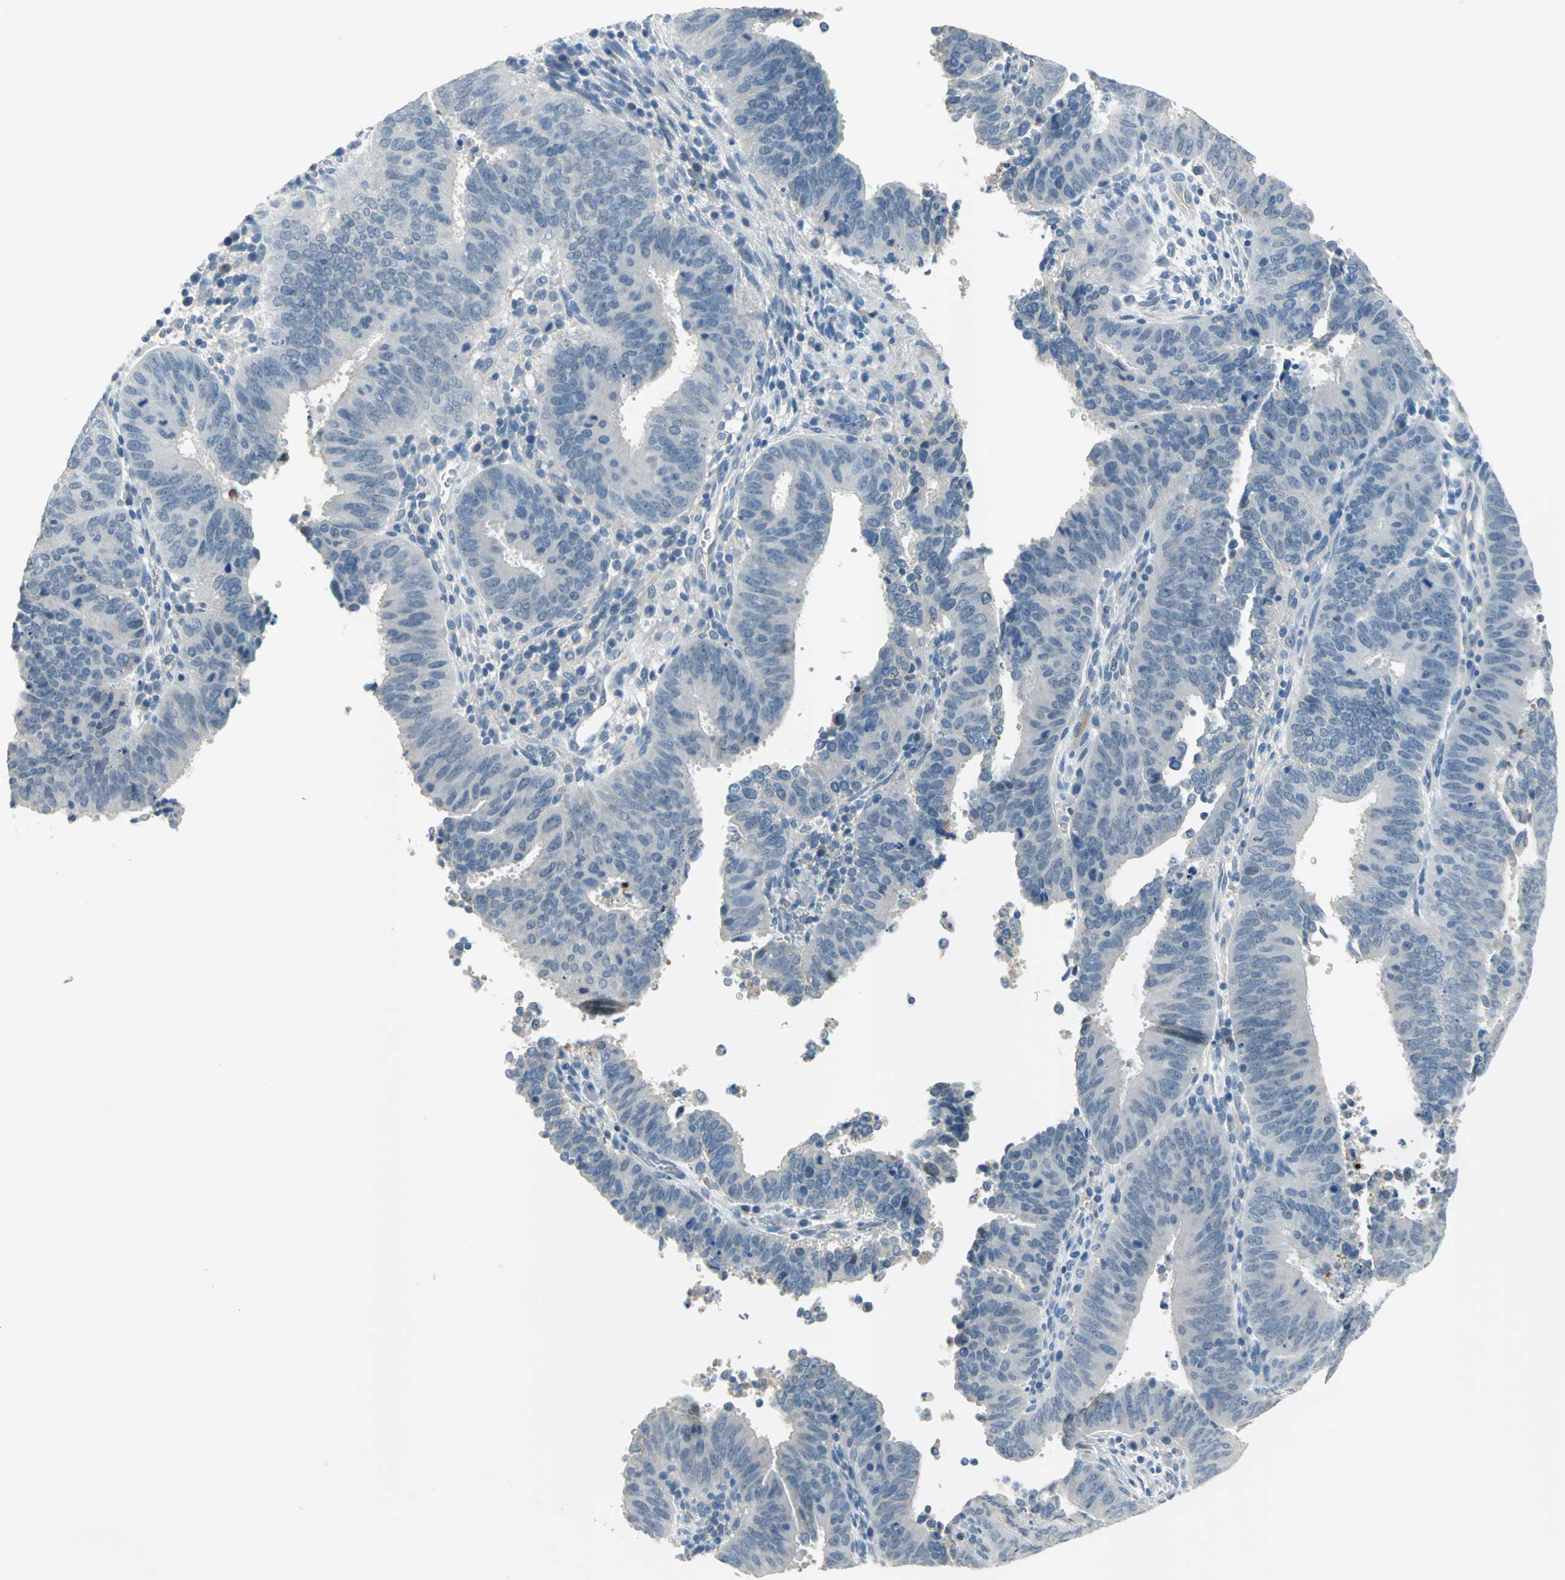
{"staining": {"intensity": "negative", "quantity": "none", "location": "none"}, "tissue": "cervical cancer", "cell_type": "Tumor cells", "image_type": "cancer", "snomed": [{"axis": "morphology", "description": "Adenocarcinoma, NOS"}, {"axis": "topography", "description": "Cervix"}], "caption": "Tumor cells are negative for brown protein staining in adenocarcinoma (cervical).", "gene": "ZIC1", "patient": {"sex": "female", "age": 44}}